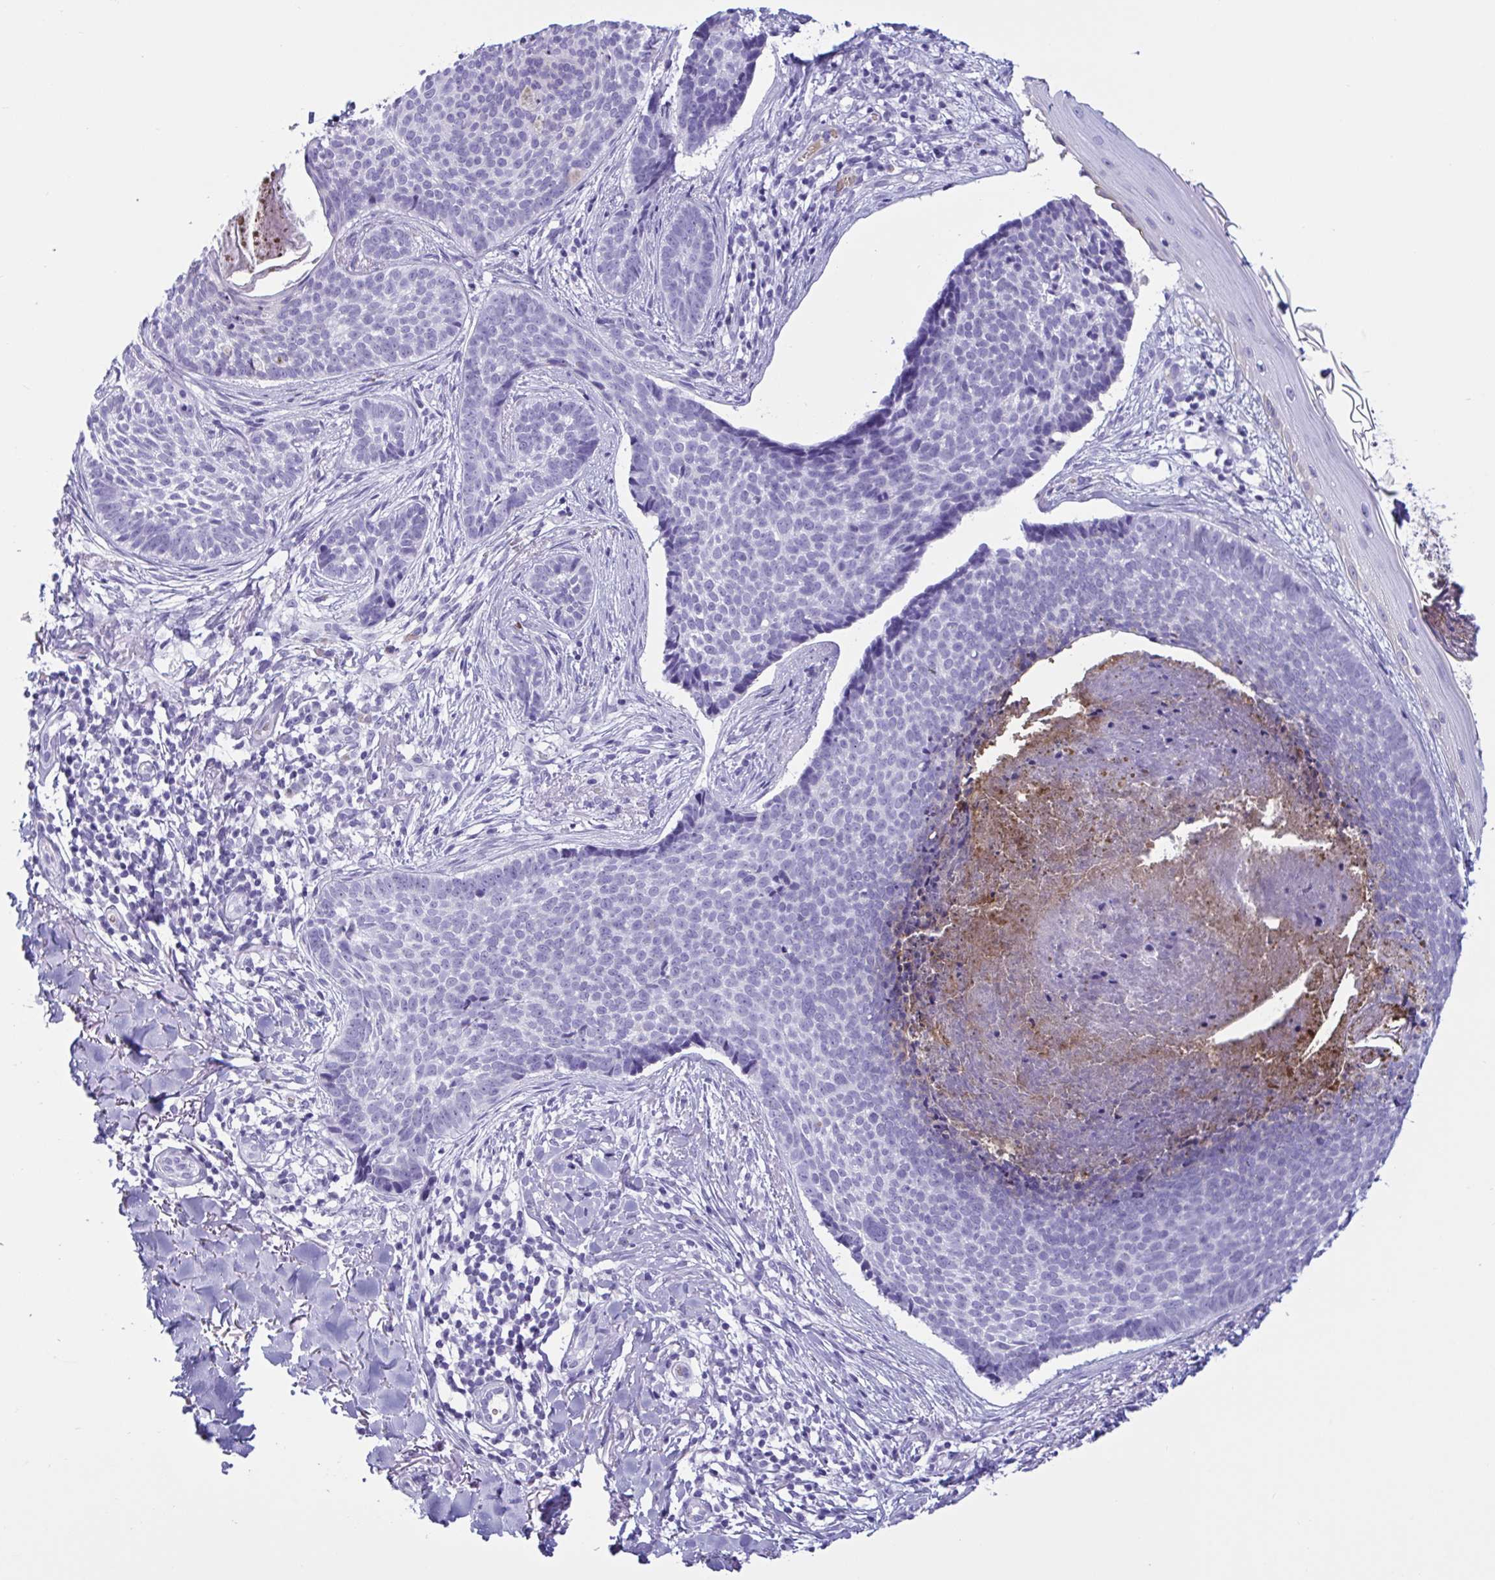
{"staining": {"intensity": "negative", "quantity": "none", "location": "none"}, "tissue": "skin cancer", "cell_type": "Tumor cells", "image_type": "cancer", "snomed": [{"axis": "morphology", "description": "Basal cell carcinoma"}, {"axis": "topography", "description": "Skin"}, {"axis": "topography", "description": "Skin of back"}], "caption": "DAB immunohistochemical staining of skin cancer shows no significant staining in tumor cells.", "gene": "SLC2A1", "patient": {"sex": "male", "age": 81}}